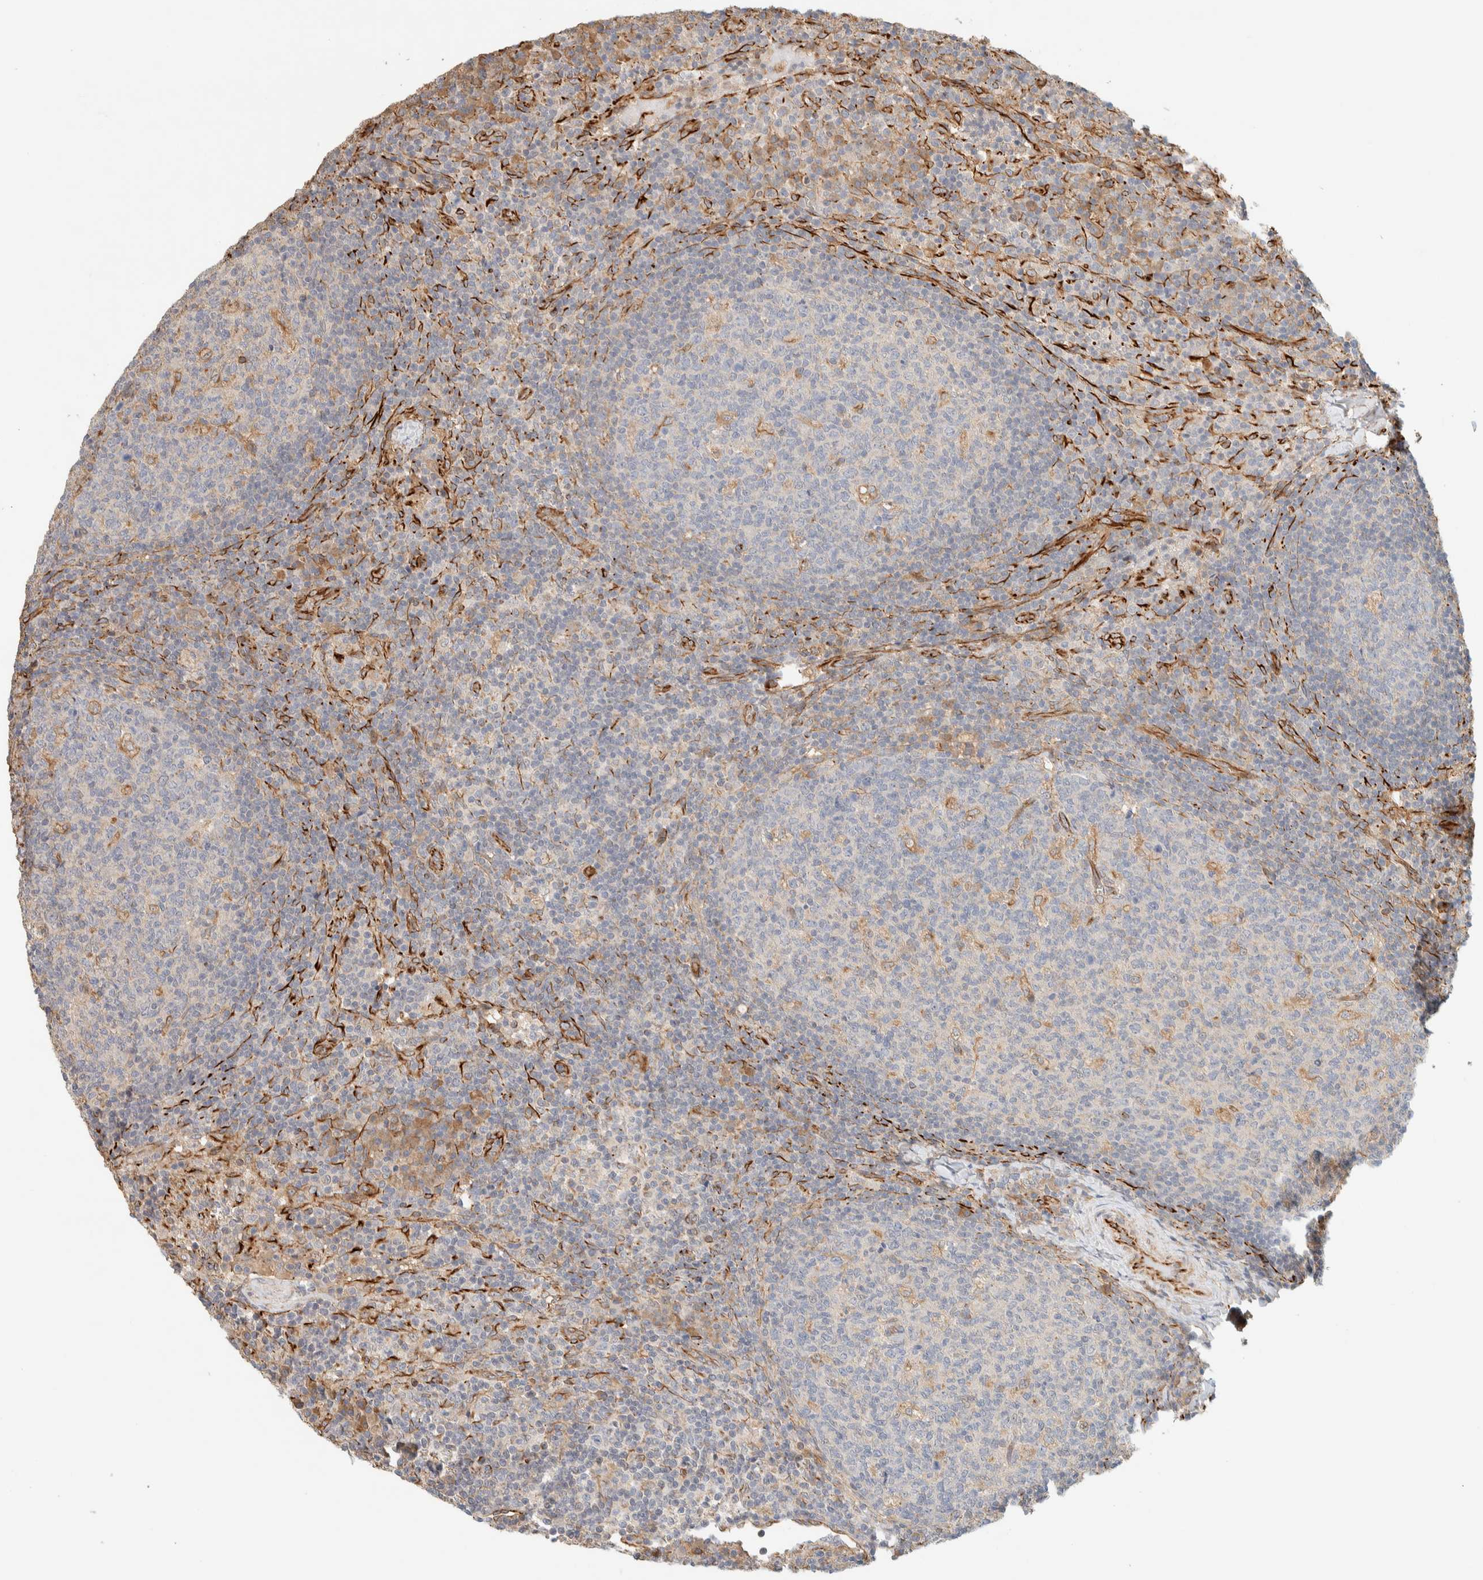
{"staining": {"intensity": "weak", "quantity": "<25%", "location": "cytoplasmic/membranous"}, "tissue": "lymph node", "cell_type": "Germinal center cells", "image_type": "normal", "snomed": [{"axis": "morphology", "description": "Normal tissue, NOS"}, {"axis": "morphology", "description": "Inflammation, NOS"}, {"axis": "topography", "description": "Lymph node"}], "caption": "Image shows no significant protein staining in germinal center cells of unremarkable lymph node. The staining was performed using DAB (3,3'-diaminobenzidine) to visualize the protein expression in brown, while the nuclei were stained in blue with hematoxylin (Magnification: 20x).", "gene": "FAT1", "patient": {"sex": "male", "age": 55}}